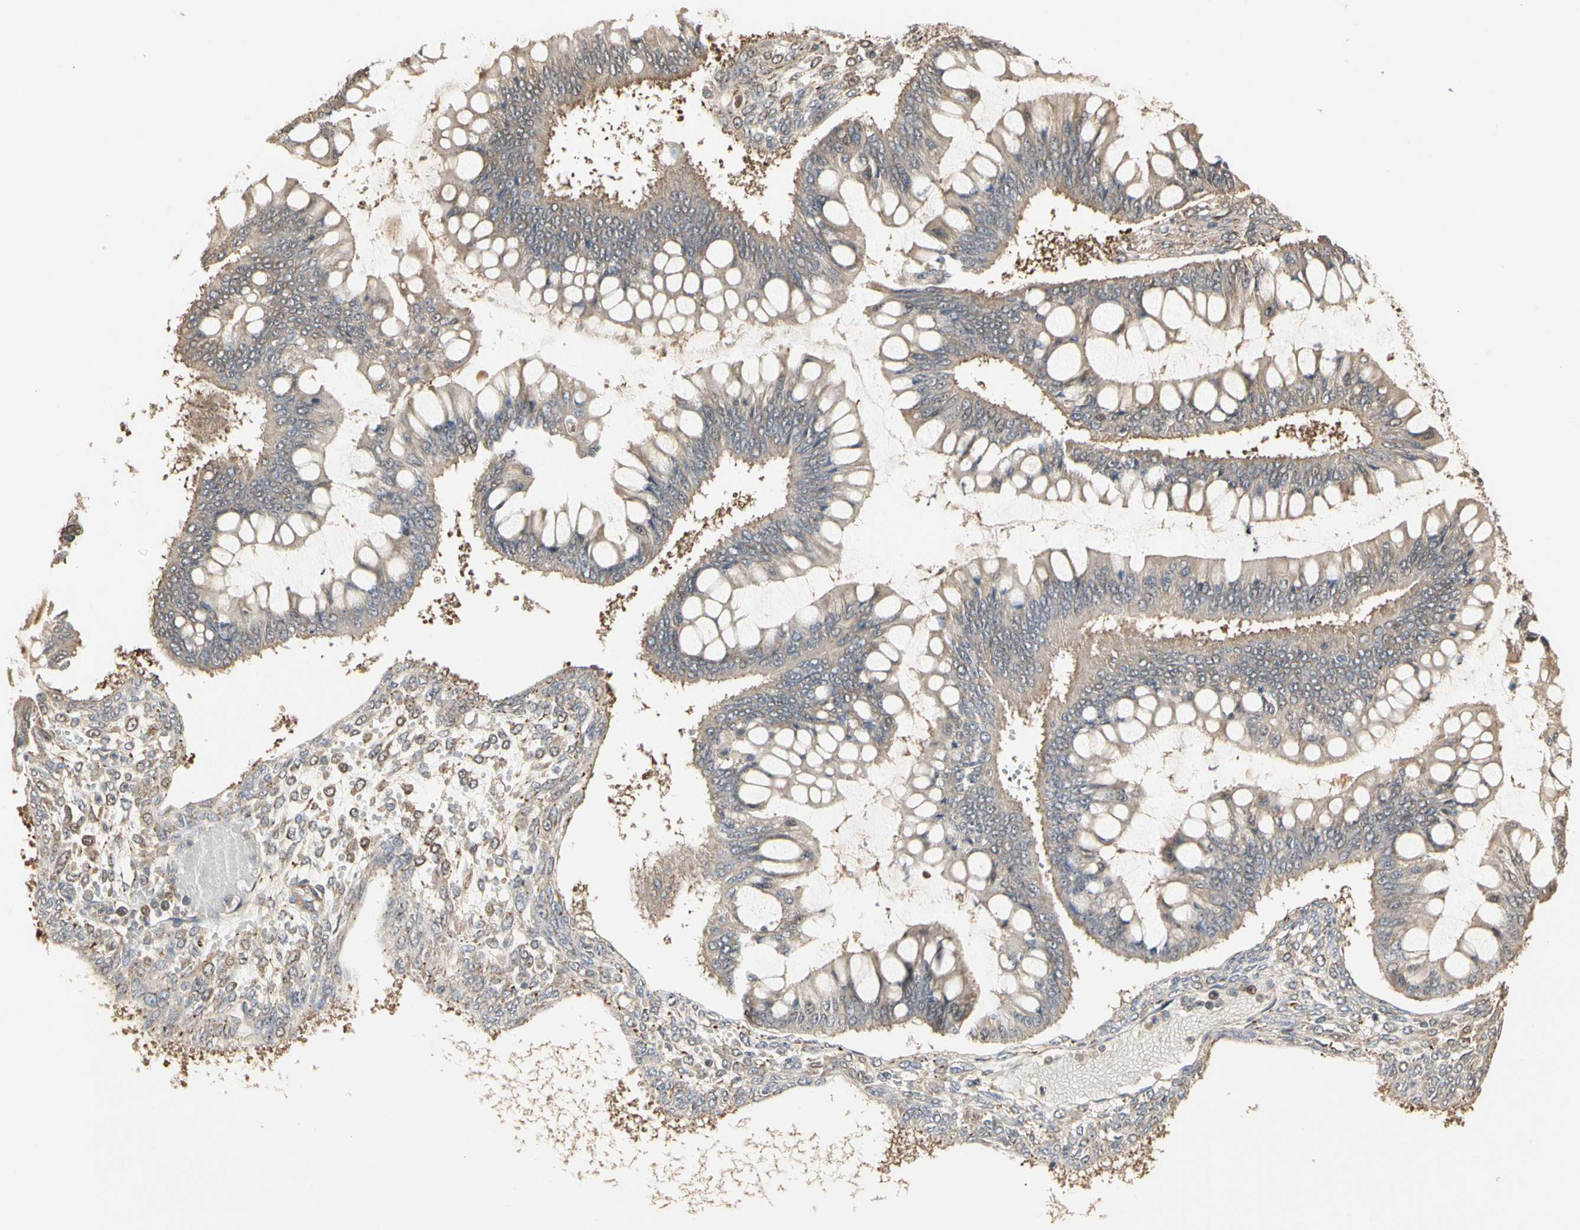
{"staining": {"intensity": "weak", "quantity": ">75%", "location": "cytoplasmic/membranous"}, "tissue": "ovarian cancer", "cell_type": "Tumor cells", "image_type": "cancer", "snomed": [{"axis": "morphology", "description": "Cystadenocarcinoma, mucinous, NOS"}, {"axis": "topography", "description": "Ovary"}], "caption": "There is low levels of weak cytoplasmic/membranous staining in tumor cells of ovarian cancer (mucinous cystadenocarcinoma), as demonstrated by immunohistochemical staining (brown color).", "gene": "DRG2", "patient": {"sex": "female", "age": 73}}